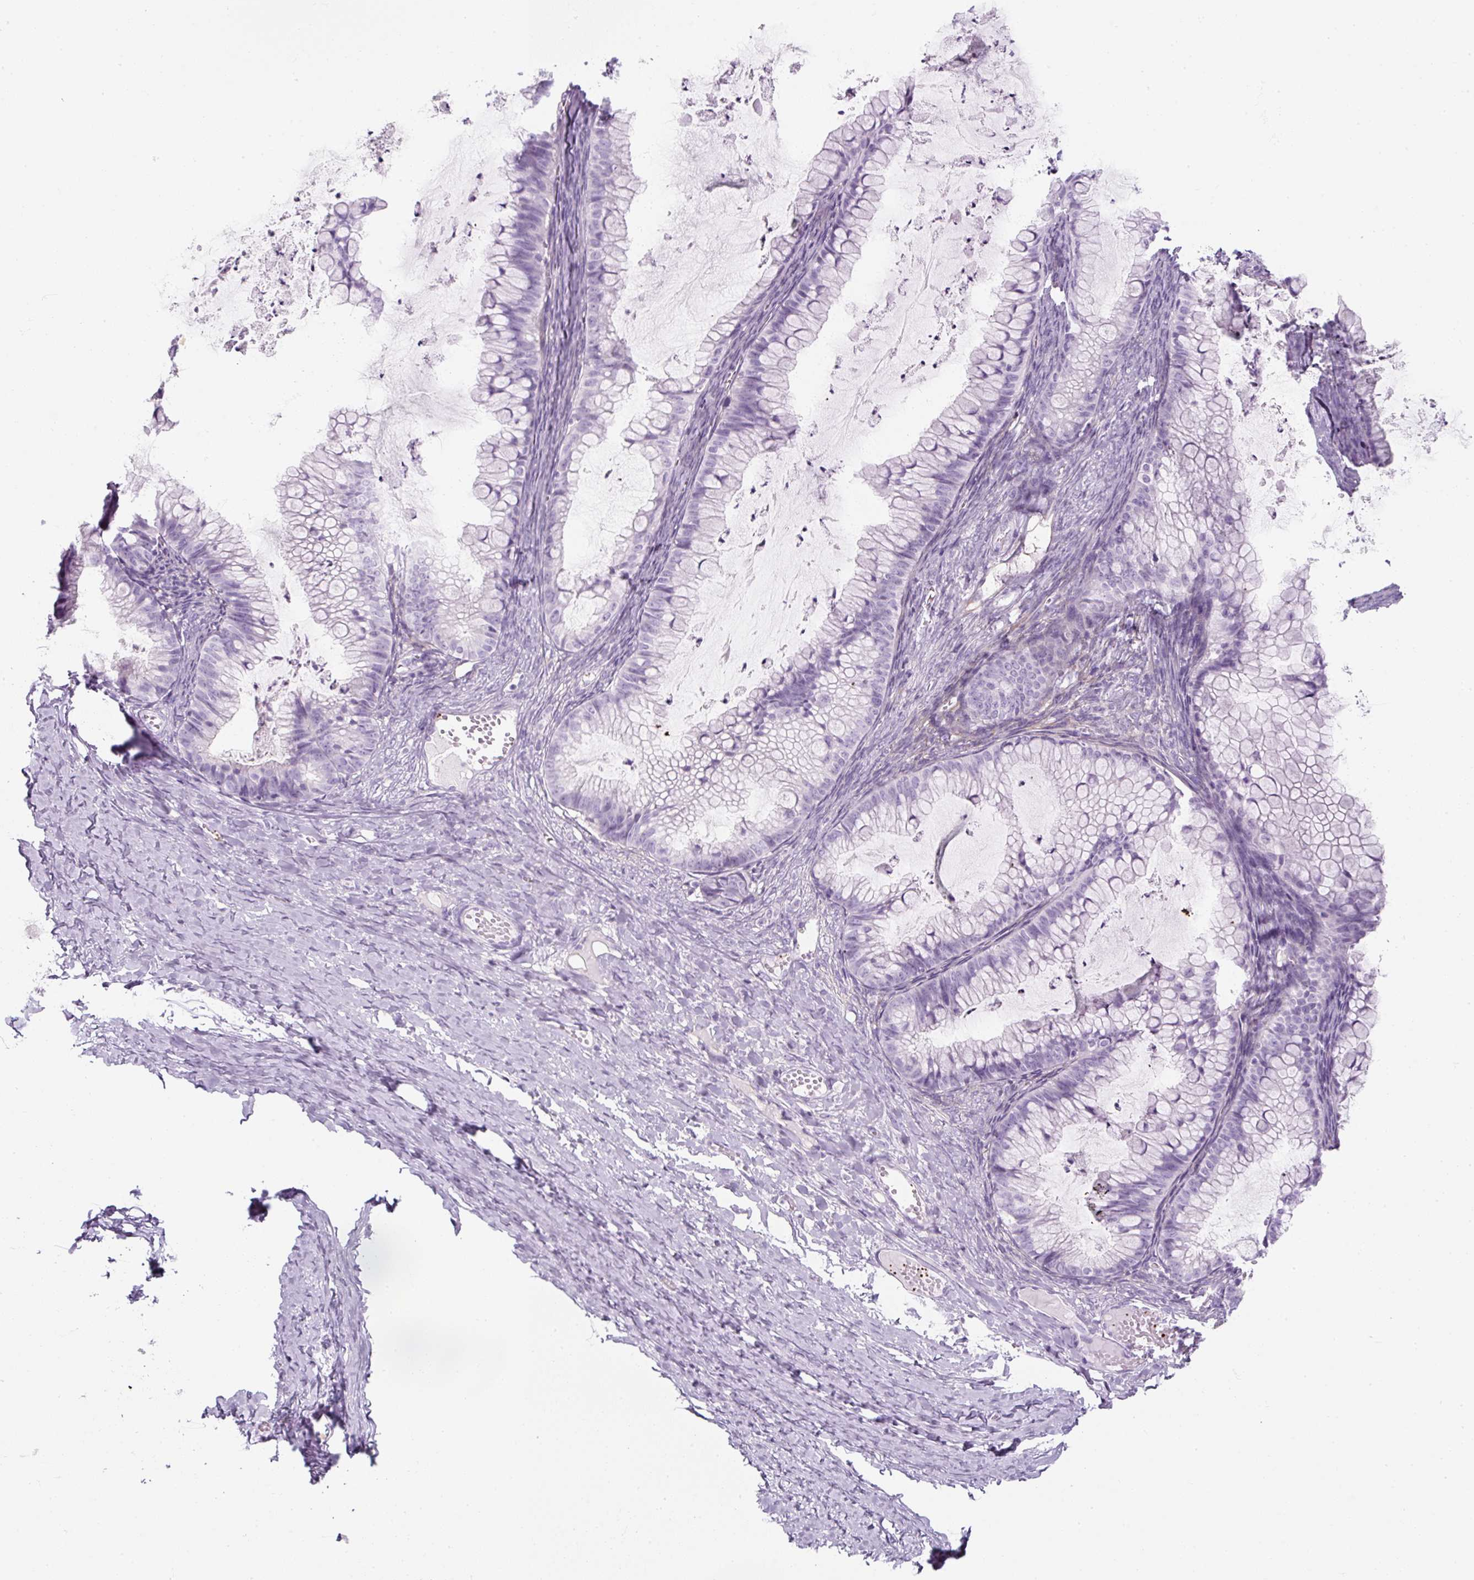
{"staining": {"intensity": "negative", "quantity": "none", "location": "none"}, "tissue": "ovarian cancer", "cell_type": "Tumor cells", "image_type": "cancer", "snomed": [{"axis": "morphology", "description": "Cystadenocarcinoma, mucinous, NOS"}, {"axis": "topography", "description": "Ovary"}], "caption": "The micrograph displays no significant staining in tumor cells of mucinous cystadenocarcinoma (ovarian). The staining was performed using DAB to visualize the protein expression in brown, while the nuclei were stained in blue with hematoxylin (Magnification: 20x).", "gene": "PF4V1", "patient": {"sex": "female", "age": 35}}